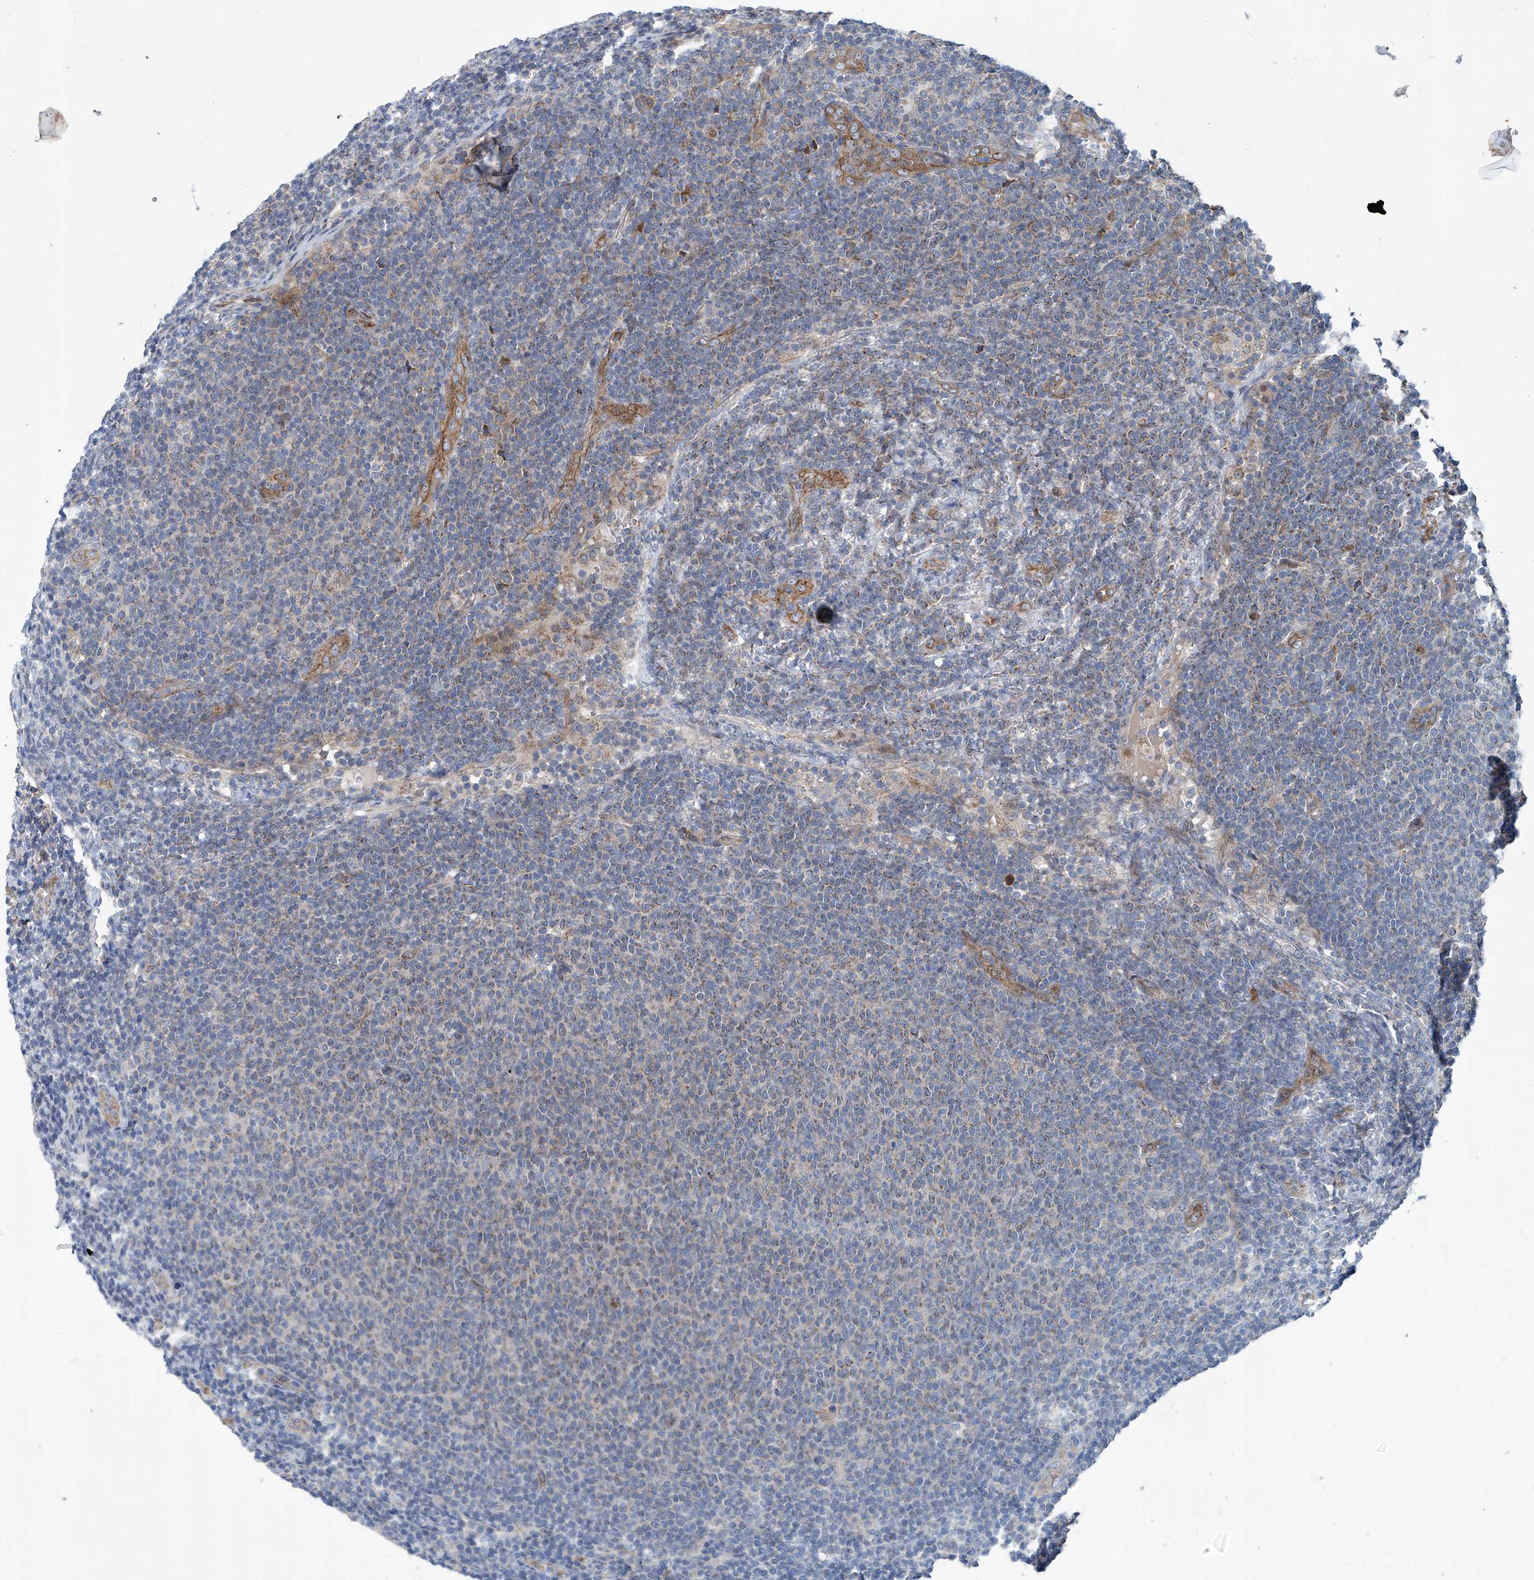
{"staining": {"intensity": "weak", "quantity": "25%-75%", "location": "cytoplasmic/membranous"}, "tissue": "lymphoma", "cell_type": "Tumor cells", "image_type": "cancer", "snomed": [{"axis": "morphology", "description": "Malignant lymphoma, non-Hodgkin's type, Low grade"}, {"axis": "topography", "description": "Lymph node"}], "caption": "IHC (DAB) staining of lymphoma shows weak cytoplasmic/membranous protein expression in about 25%-75% of tumor cells. The protein of interest is stained brown, and the nuclei are stained in blue (DAB IHC with brightfield microscopy, high magnification).", "gene": "GPR132", "patient": {"sex": "male", "age": 66}}